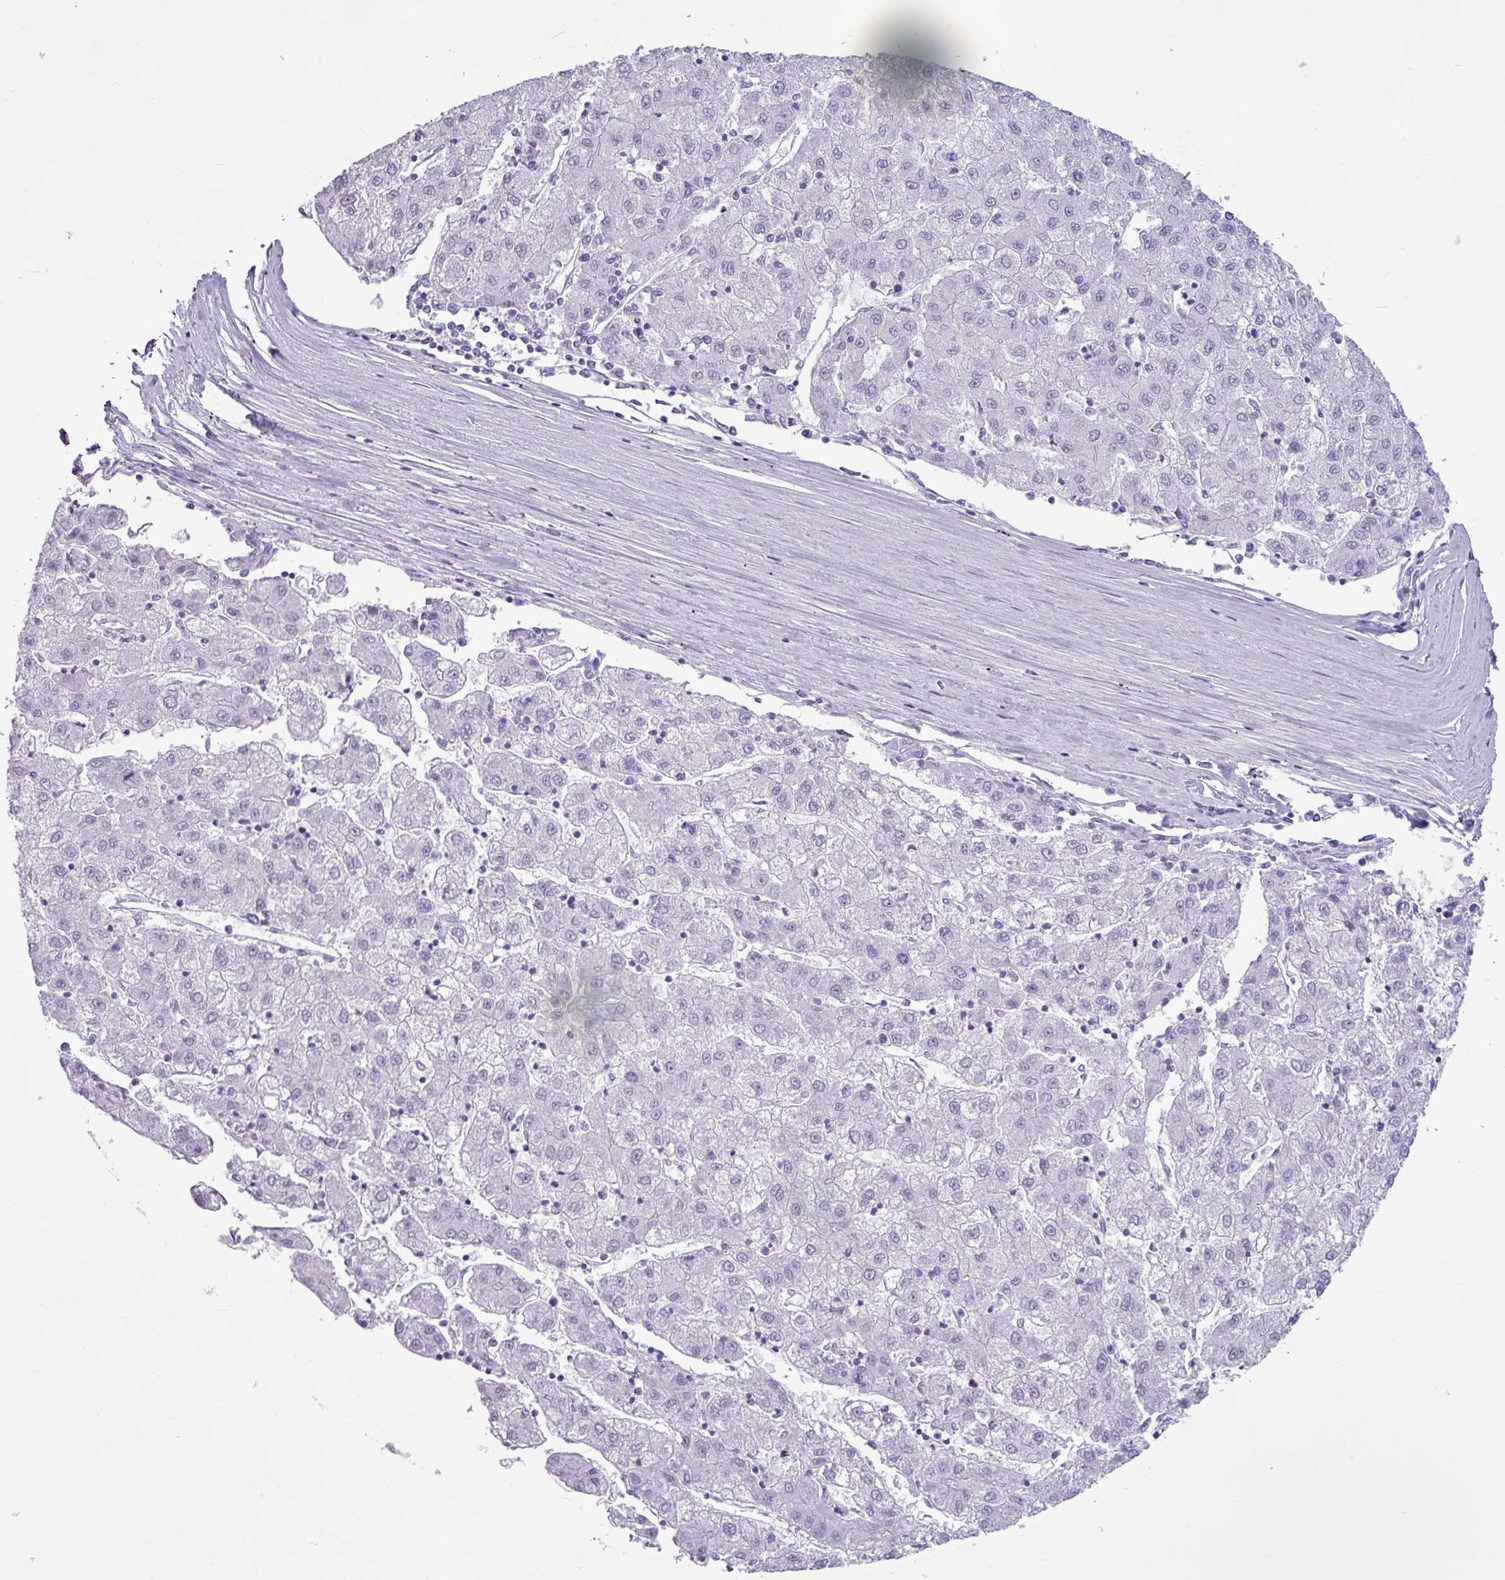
{"staining": {"intensity": "negative", "quantity": "none", "location": "none"}, "tissue": "liver cancer", "cell_type": "Tumor cells", "image_type": "cancer", "snomed": [{"axis": "morphology", "description": "Carcinoma, Hepatocellular, NOS"}, {"axis": "topography", "description": "Liver"}], "caption": "Tumor cells are negative for brown protein staining in liver hepatocellular carcinoma. Brightfield microscopy of immunohistochemistry stained with DAB (brown) and hematoxylin (blue), captured at high magnification.", "gene": "AMY1B", "patient": {"sex": "male", "age": 72}}